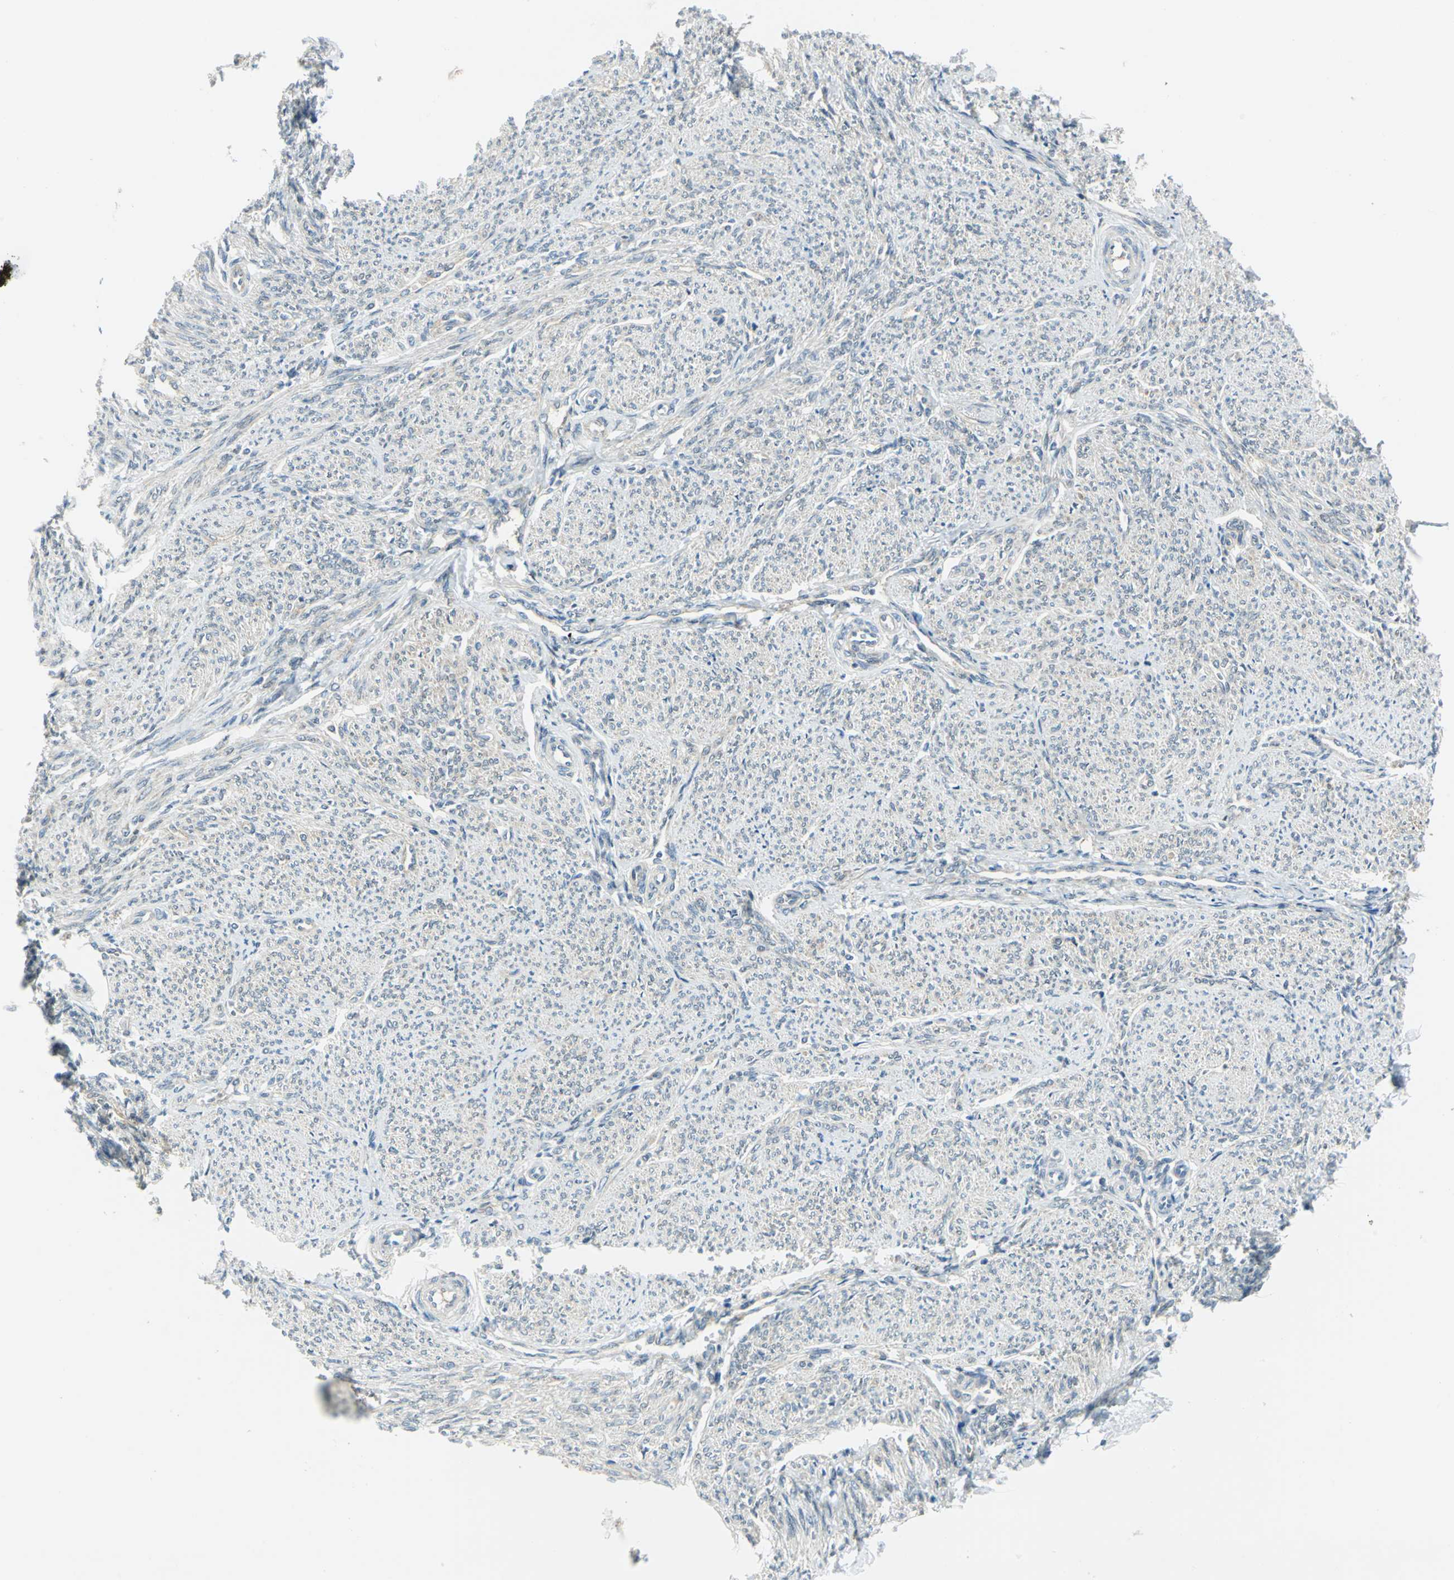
{"staining": {"intensity": "negative", "quantity": "none", "location": "none"}, "tissue": "smooth muscle", "cell_type": "Smooth muscle cells", "image_type": "normal", "snomed": [{"axis": "morphology", "description": "Normal tissue, NOS"}, {"axis": "topography", "description": "Smooth muscle"}], "caption": "Immunohistochemistry (IHC) of normal human smooth muscle displays no positivity in smooth muscle cells.", "gene": "ALDOA", "patient": {"sex": "female", "age": 65}}